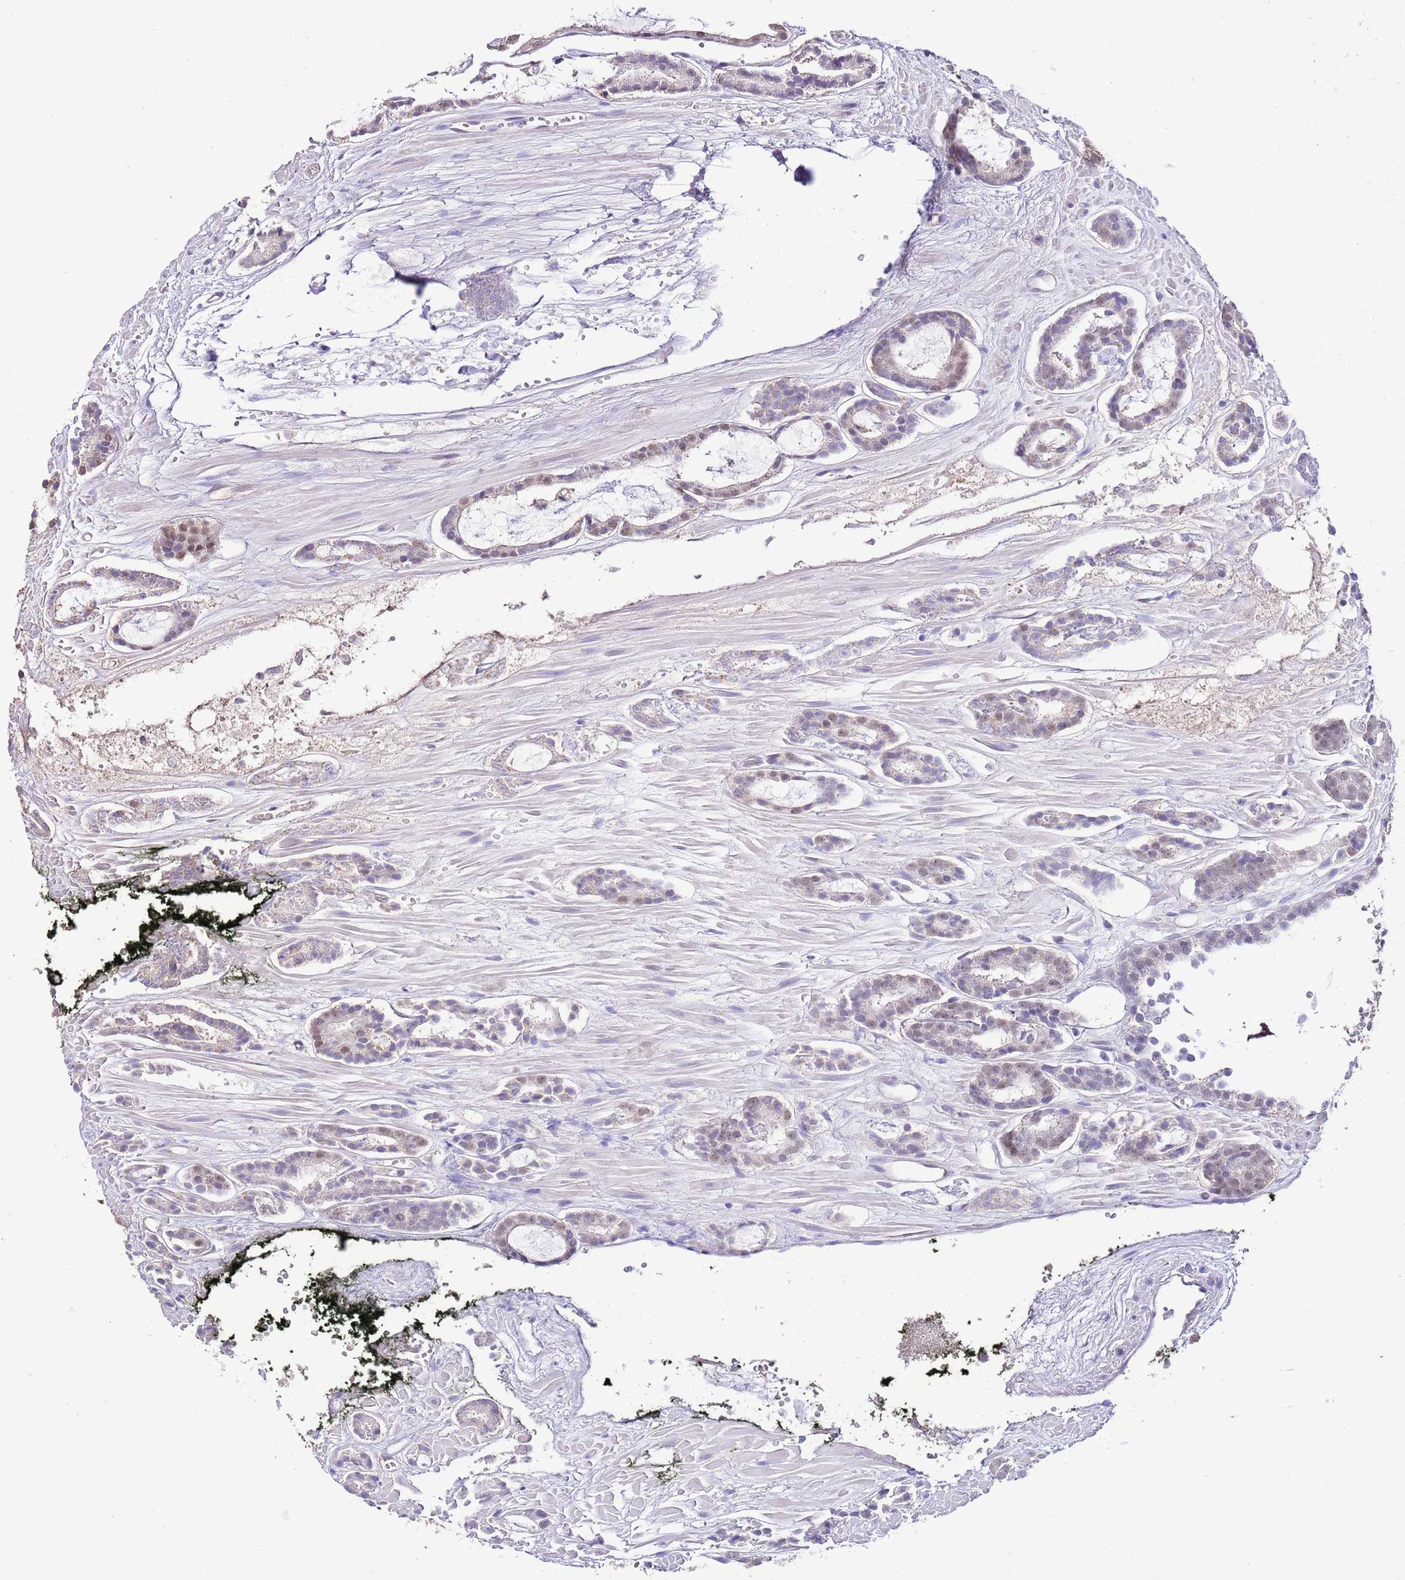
{"staining": {"intensity": "weak", "quantity": "25%-75%", "location": "nuclear"}, "tissue": "prostate cancer", "cell_type": "Tumor cells", "image_type": "cancer", "snomed": [{"axis": "morphology", "description": "Adenocarcinoma, High grade"}, {"axis": "topography", "description": "Prostate"}], "caption": "IHC histopathology image of human prostate cancer (adenocarcinoma (high-grade)) stained for a protein (brown), which displays low levels of weak nuclear expression in approximately 25%-75% of tumor cells.", "gene": "IZUMO4", "patient": {"sex": "male", "age": 71}}